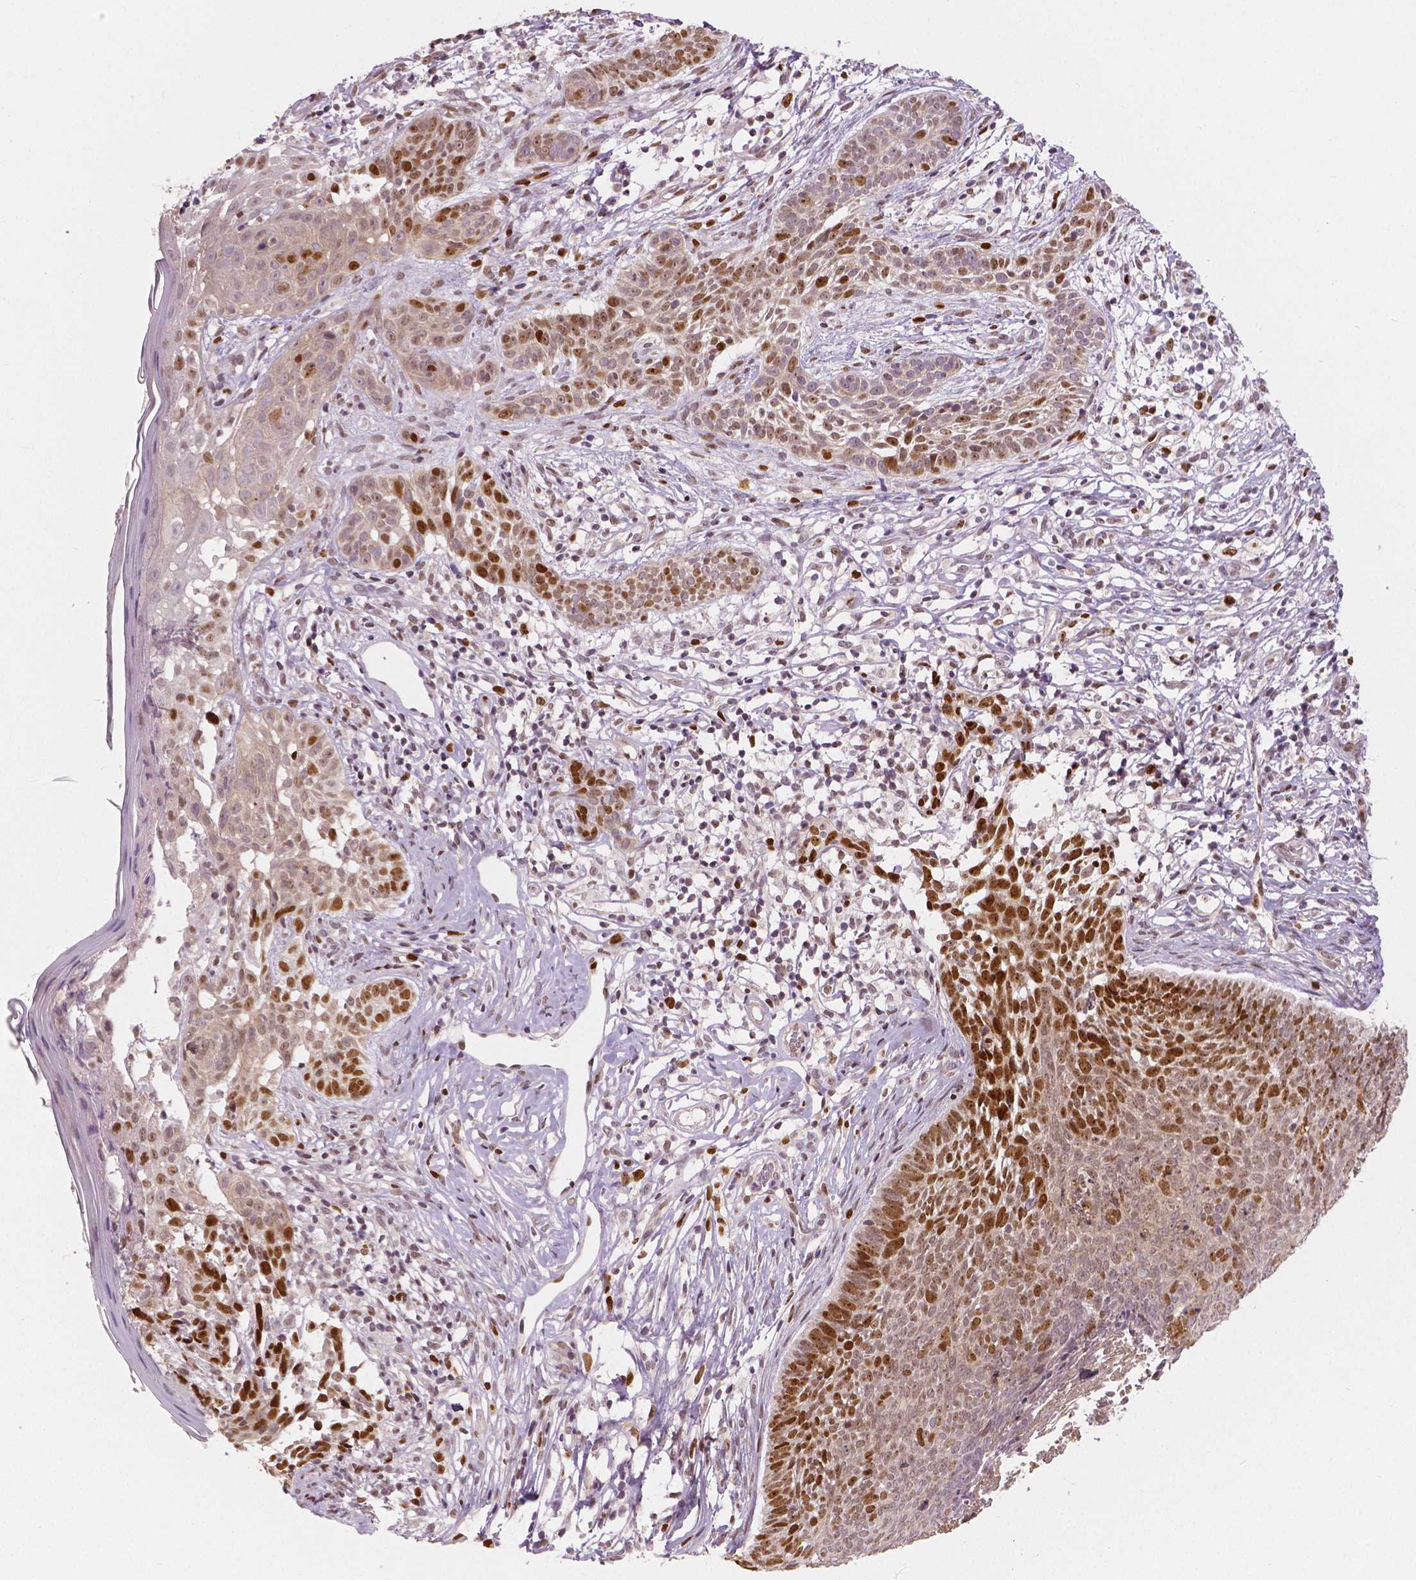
{"staining": {"intensity": "moderate", "quantity": "25%-75%", "location": "nuclear"}, "tissue": "skin cancer", "cell_type": "Tumor cells", "image_type": "cancer", "snomed": [{"axis": "morphology", "description": "Basal cell carcinoma"}, {"axis": "topography", "description": "Skin"}], "caption": "Approximately 25%-75% of tumor cells in human skin cancer (basal cell carcinoma) demonstrate moderate nuclear protein staining as visualized by brown immunohistochemical staining.", "gene": "NSD2", "patient": {"sex": "male", "age": 85}}